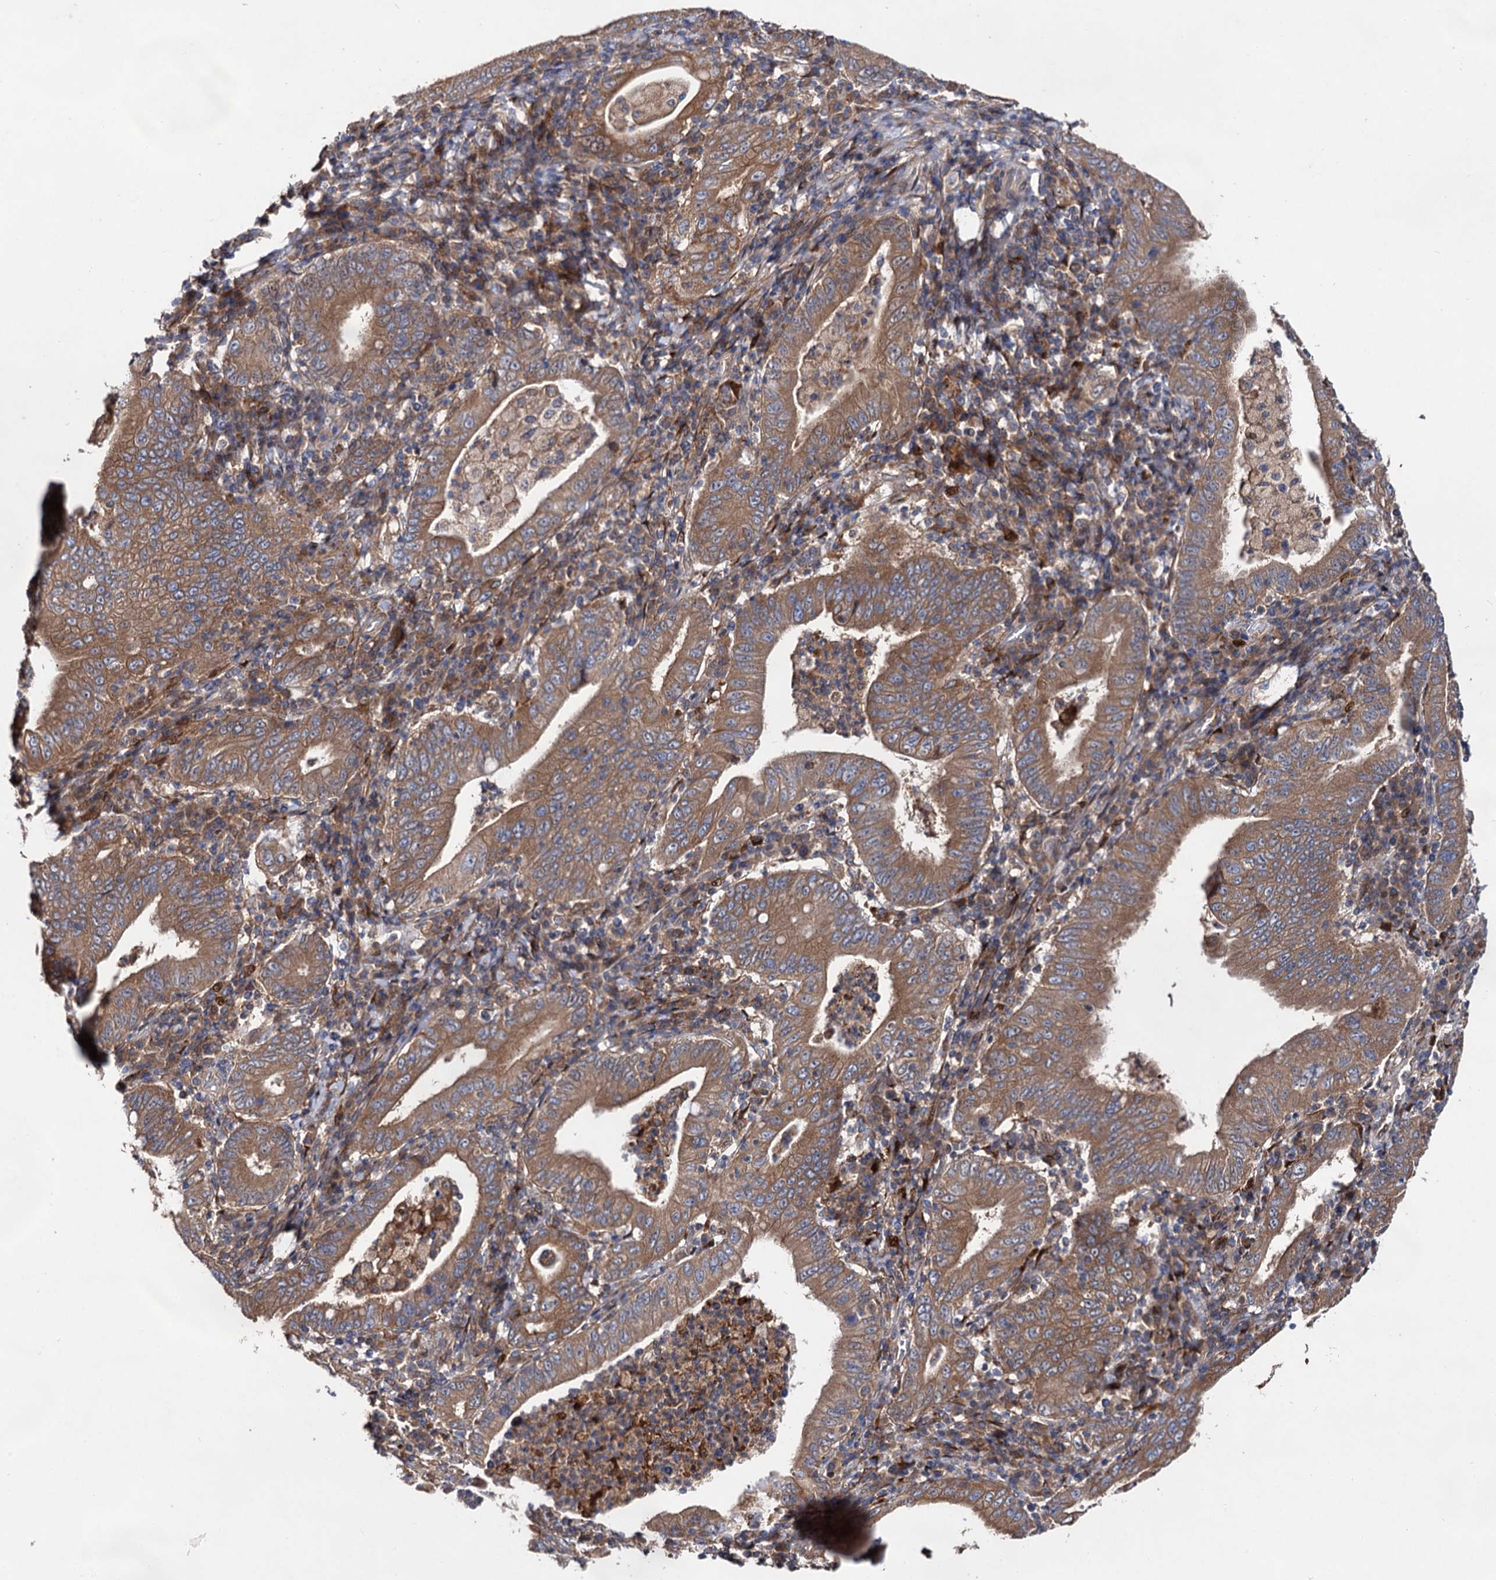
{"staining": {"intensity": "moderate", "quantity": ">75%", "location": "cytoplasmic/membranous"}, "tissue": "stomach cancer", "cell_type": "Tumor cells", "image_type": "cancer", "snomed": [{"axis": "morphology", "description": "Normal tissue, NOS"}, {"axis": "morphology", "description": "Adenocarcinoma, NOS"}, {"axis": "topography", "description": "Esophagus"}, {"axis": "topography", "description": "Stomach, upper"}, {"axis": "topography", "description": "Peripheral nerve tissue"}], "caption": "Tumor cells display medium levels of moderate cytoplasmic/membranous staining in about >75% of cells in stomach cancer.", "gene": "NAA25", "patient": {"sex": "male", "age": 62}}